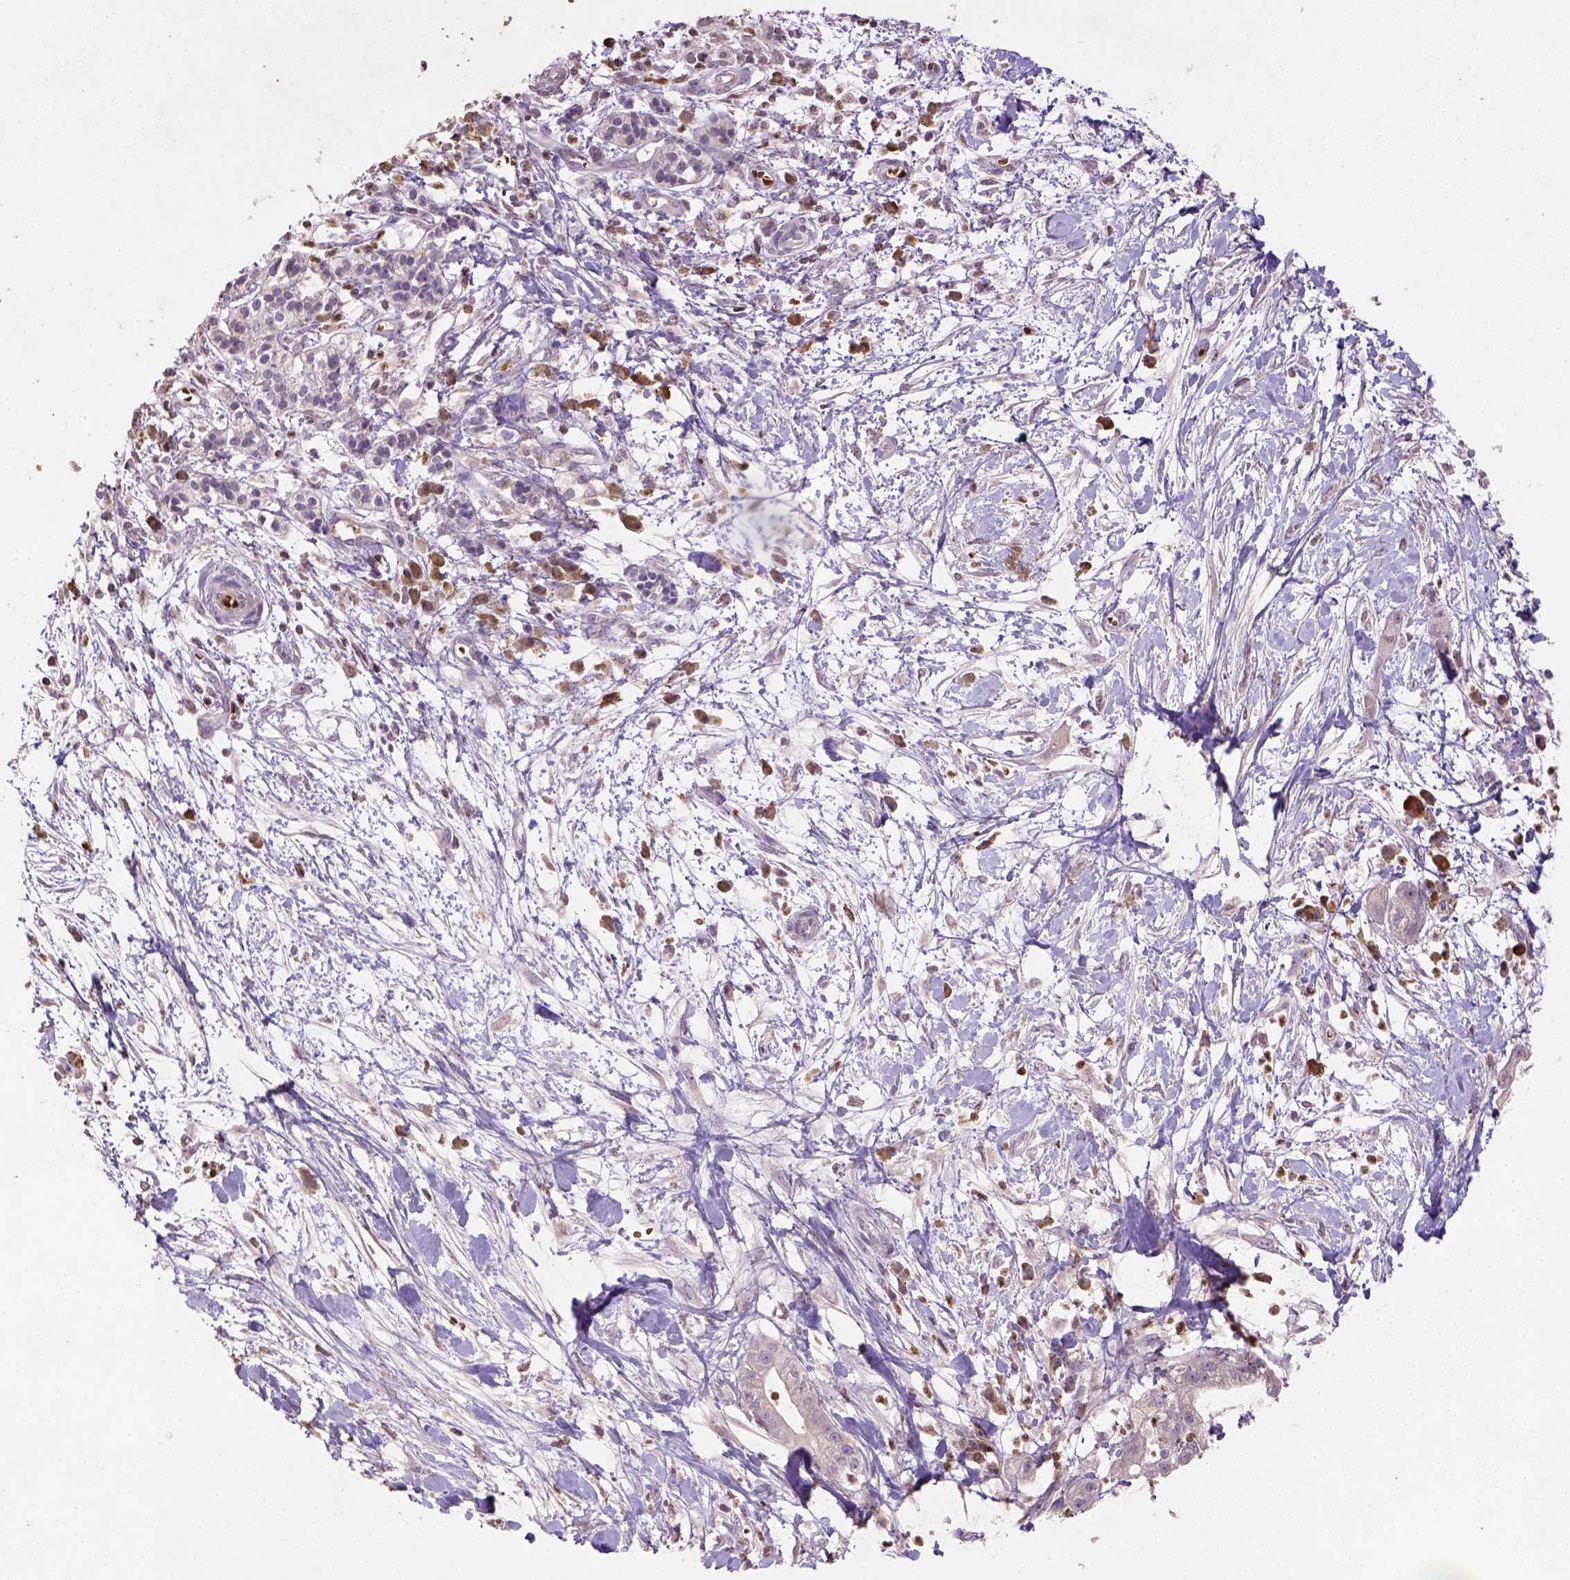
{"staining": {"intensity": "negative", "quantity": "none", "location": "none"}, "tissue": "pancreatic cancer", "cell_type": "Tumor cells", "image_type": "cancer", "snomed": [{"axis": "morphology", "description": "Normal tissue, NOS"}, {"axis": "morphology", "description": "Adenocarcinoma, NOS"}, {"axis": "topography", "description": "Lymph node"}, {"axis": "topography", "description": "Pancreas"}], "caption": "Immunohistochemical staining of pancreatic cancer (adenocarcinoma) exhibits no significant positivity in tumor cells.", "gene": "NUDT3", "patient": {"sex": "female", "age": 58}}